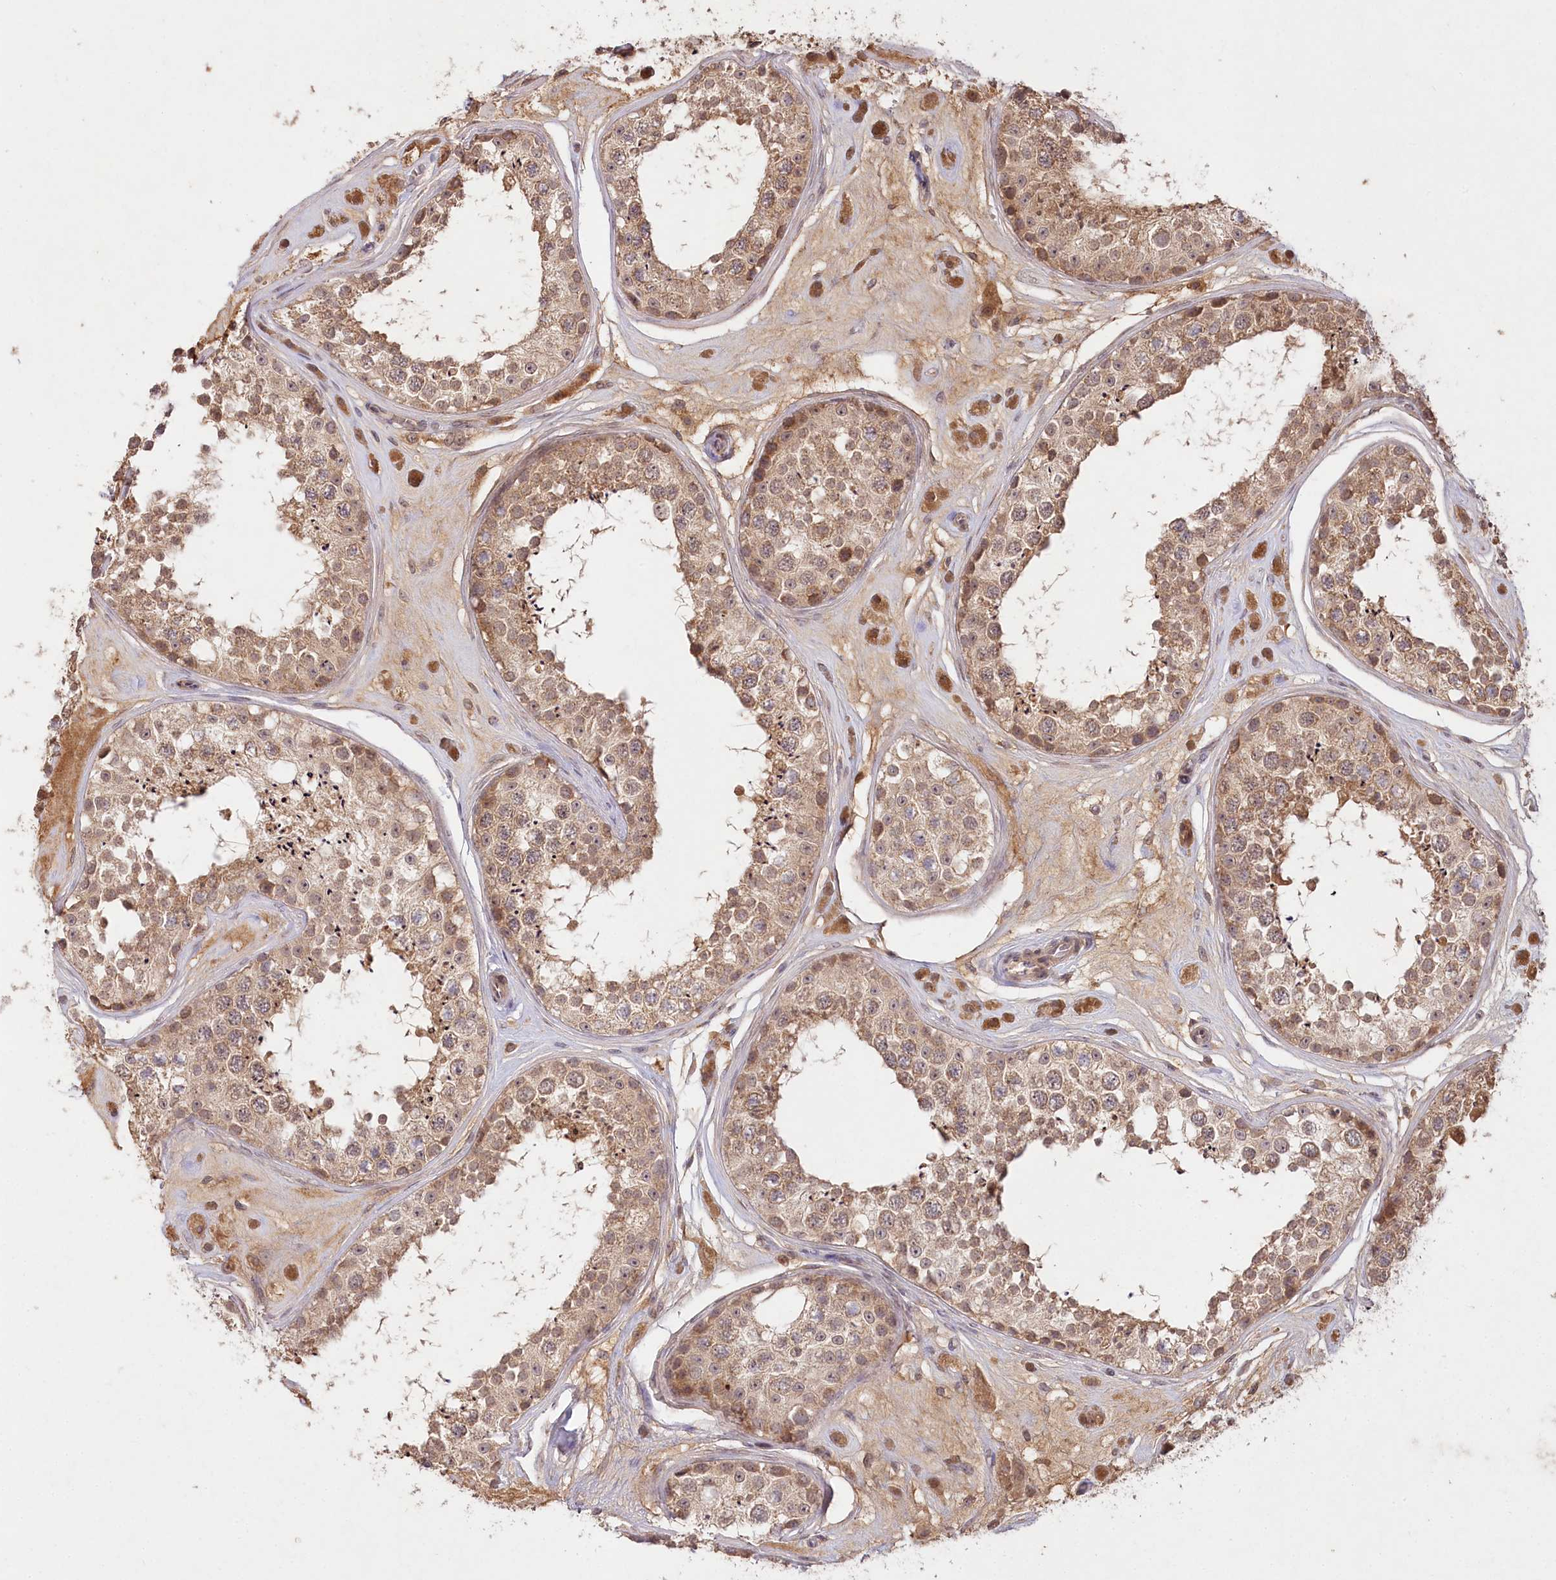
{"staining": {"intensity": "moderate", "quantity": ">75%", "location": "cytoplasmic/membranous"}, "tissue": "testis", "cell_type": "Cells in seminiferous ducts", "image_type": "normal", "snomed": [{"axis": "morphology", "description": "Normal tissue, NOS"}, {"axis": "topography", "description": "Testis"}], "caption": "The image displays immunohistochemical staining of unremarkable testis. There is moderate cytoplasmic/membranous positivity is seen in about >75% of cells in seminiferous ducts. The protein of interest is stained brown, and the nuclei are stained in blue (DAB IHC with brightfield microscopy, high magnification).", "gene": "IRAK1BP1", "patient": {"sex": "male", "age": 25}}